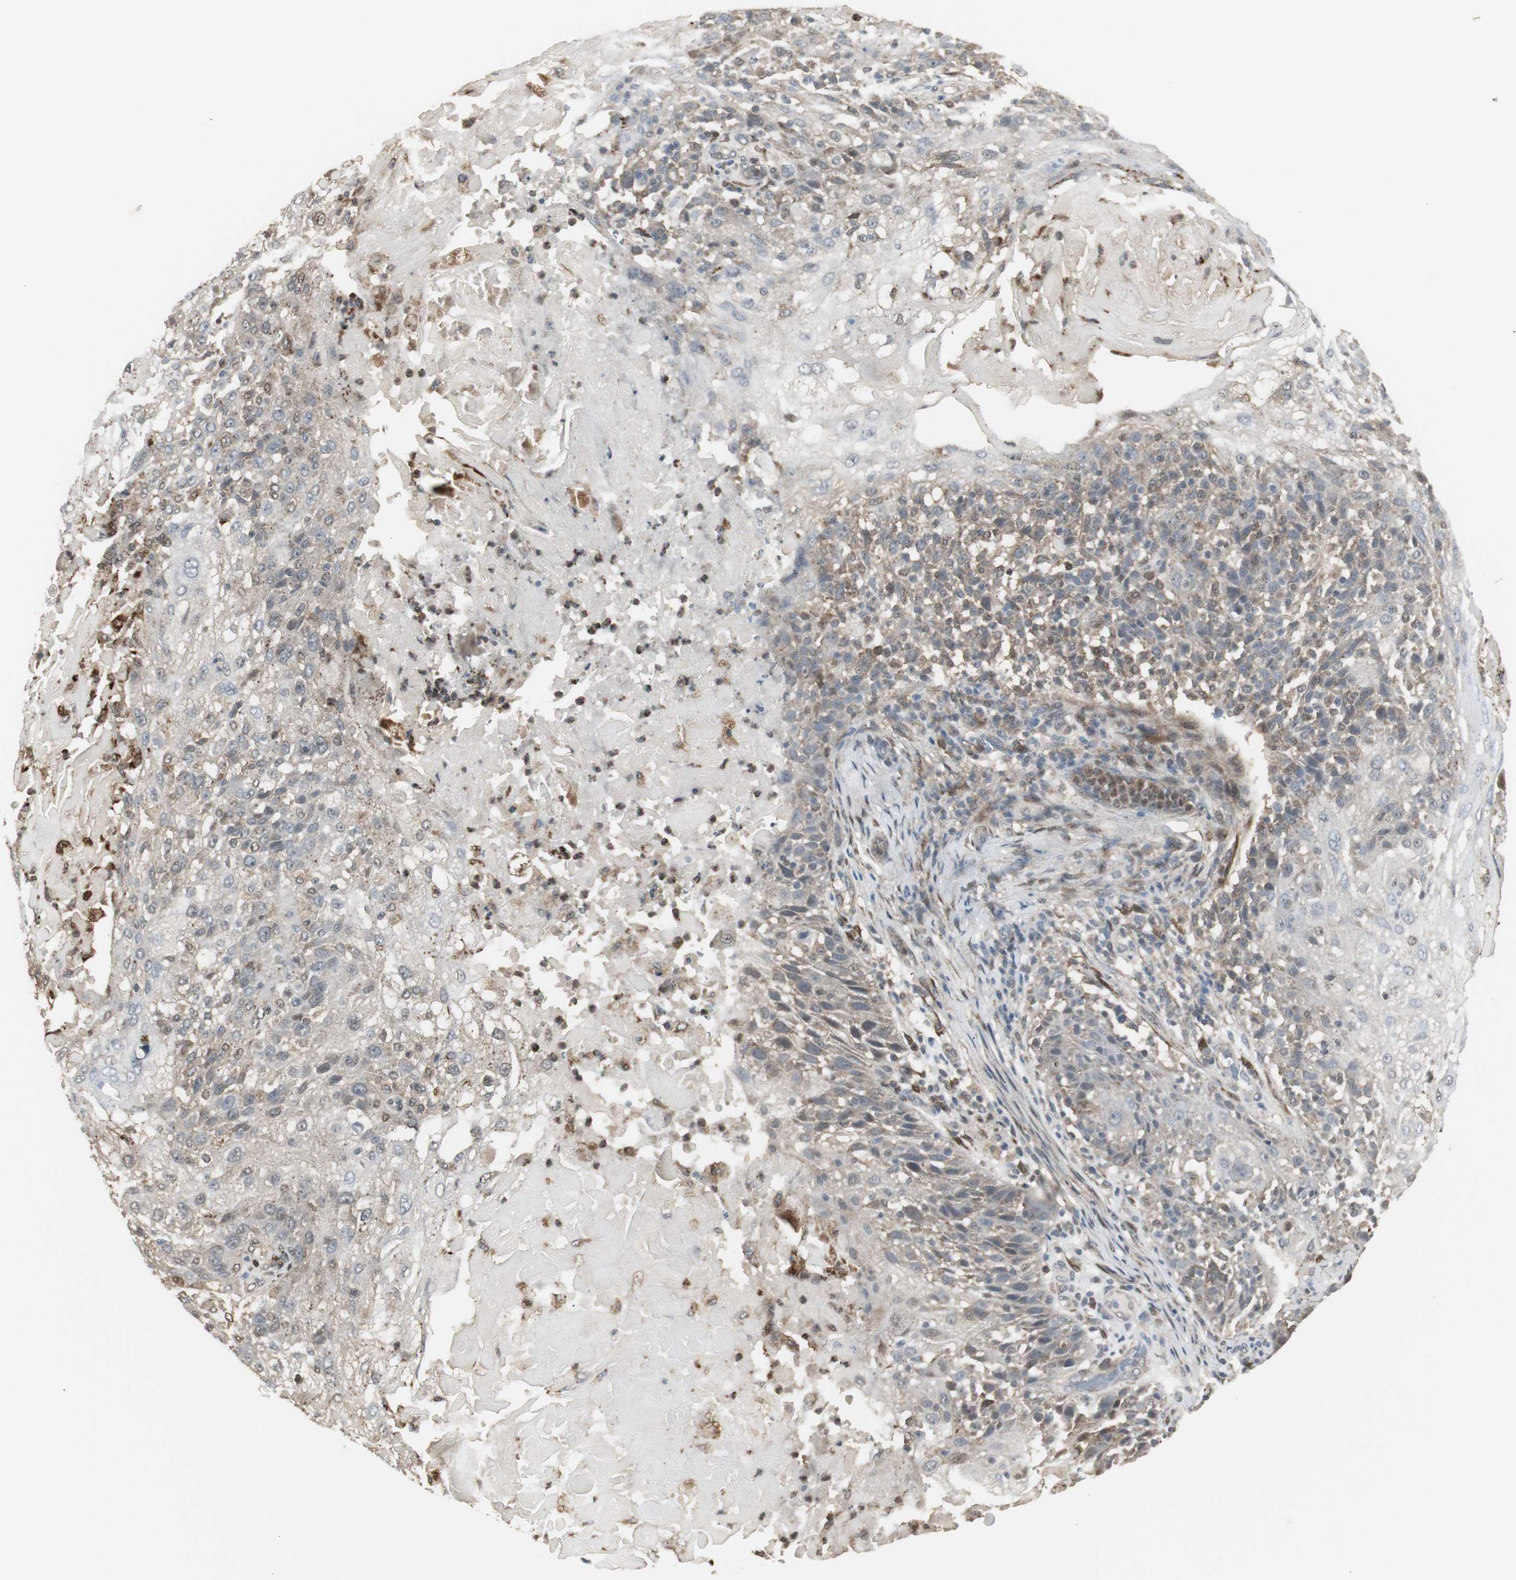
{"staining": {"intensity": "weak", "quantity": "25%-75%", "location": "cytoplasmic/membranous,nuclear"}, "tissue": "skin cancer", "cell_type": "Tumor cells", "image_type": "cancer", "snomed": [{"axis": "morphology", "description": "Normal tissue, NOS"}, {"axis": "morphology", "description": "Squamous cell carcinoma, NOS"}, {"axis": "topography", "description": "Skin"}], "caption": "Immunohistochemistry histopathology image of neoplastic tissue: skin cancer stained using IHC displays low levels of weak protein expression localized specifically in the cytoplasmic/membranous and nuclear of tumor cells, appearing as a cytoplasmic/membranous and nuclear brown color.", "gene": "PLIN3", "patient": {"sex": "female", "age": 83}}